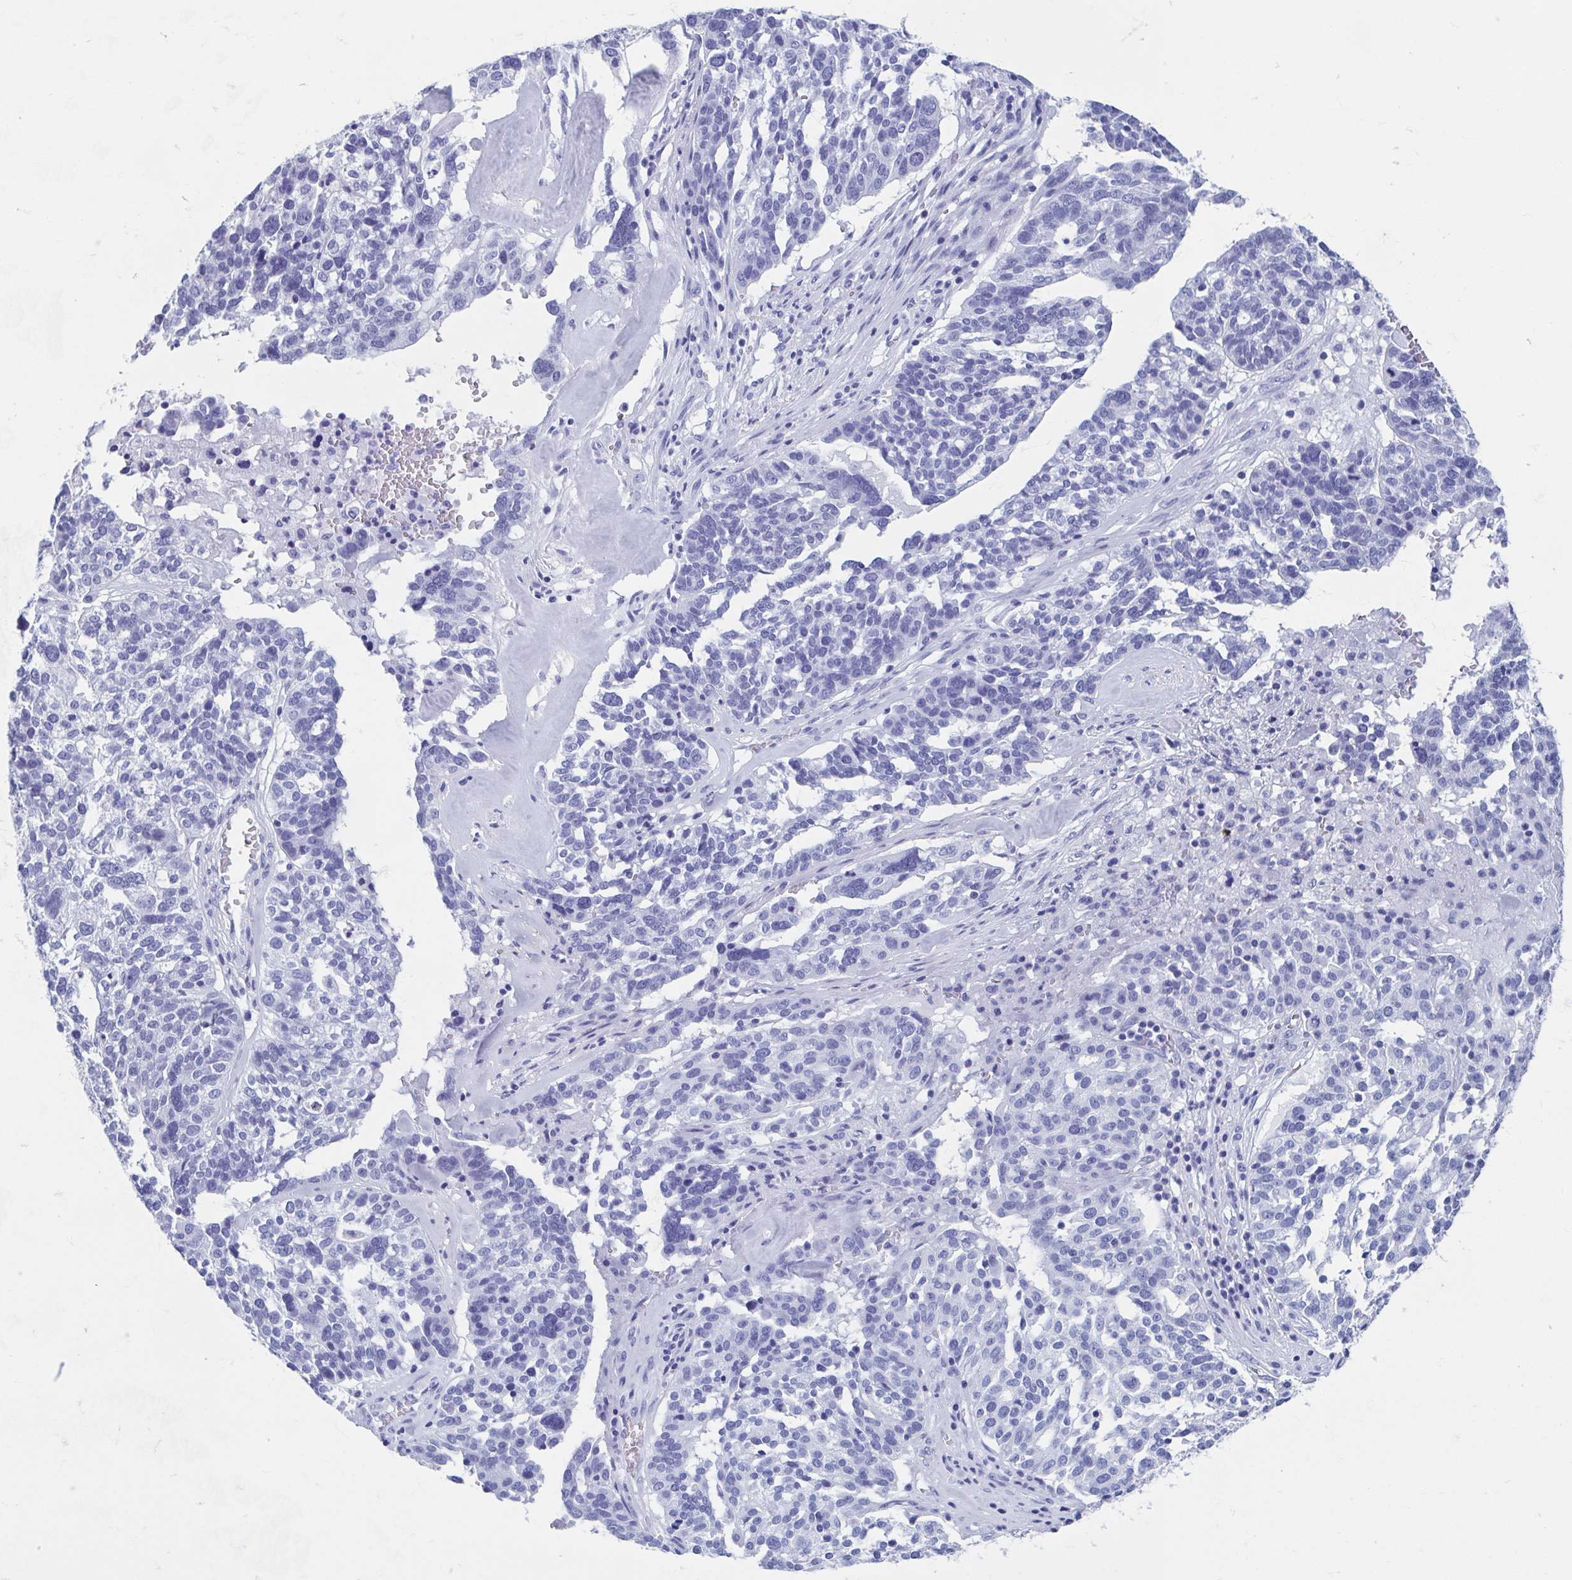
{"staining": {"intensity": "negative", "quantity": "none", "location": "none"}, "tissue": "ovarian cancer", "cell_type": "Tumor cells", "image_type": "cancer", "snomed": [{"axis": "morphology", "description": "Cystadenocarcinoma, serous, NOS"}, {"axis": "topography", "description": "Ovary"}], "caption": "Immunohistochemical staining of human ovarian cancer shows no significant positivity in tumor cells.", "gene": "HDGFL1", "patient": {"sex": "female", "age": 59}}